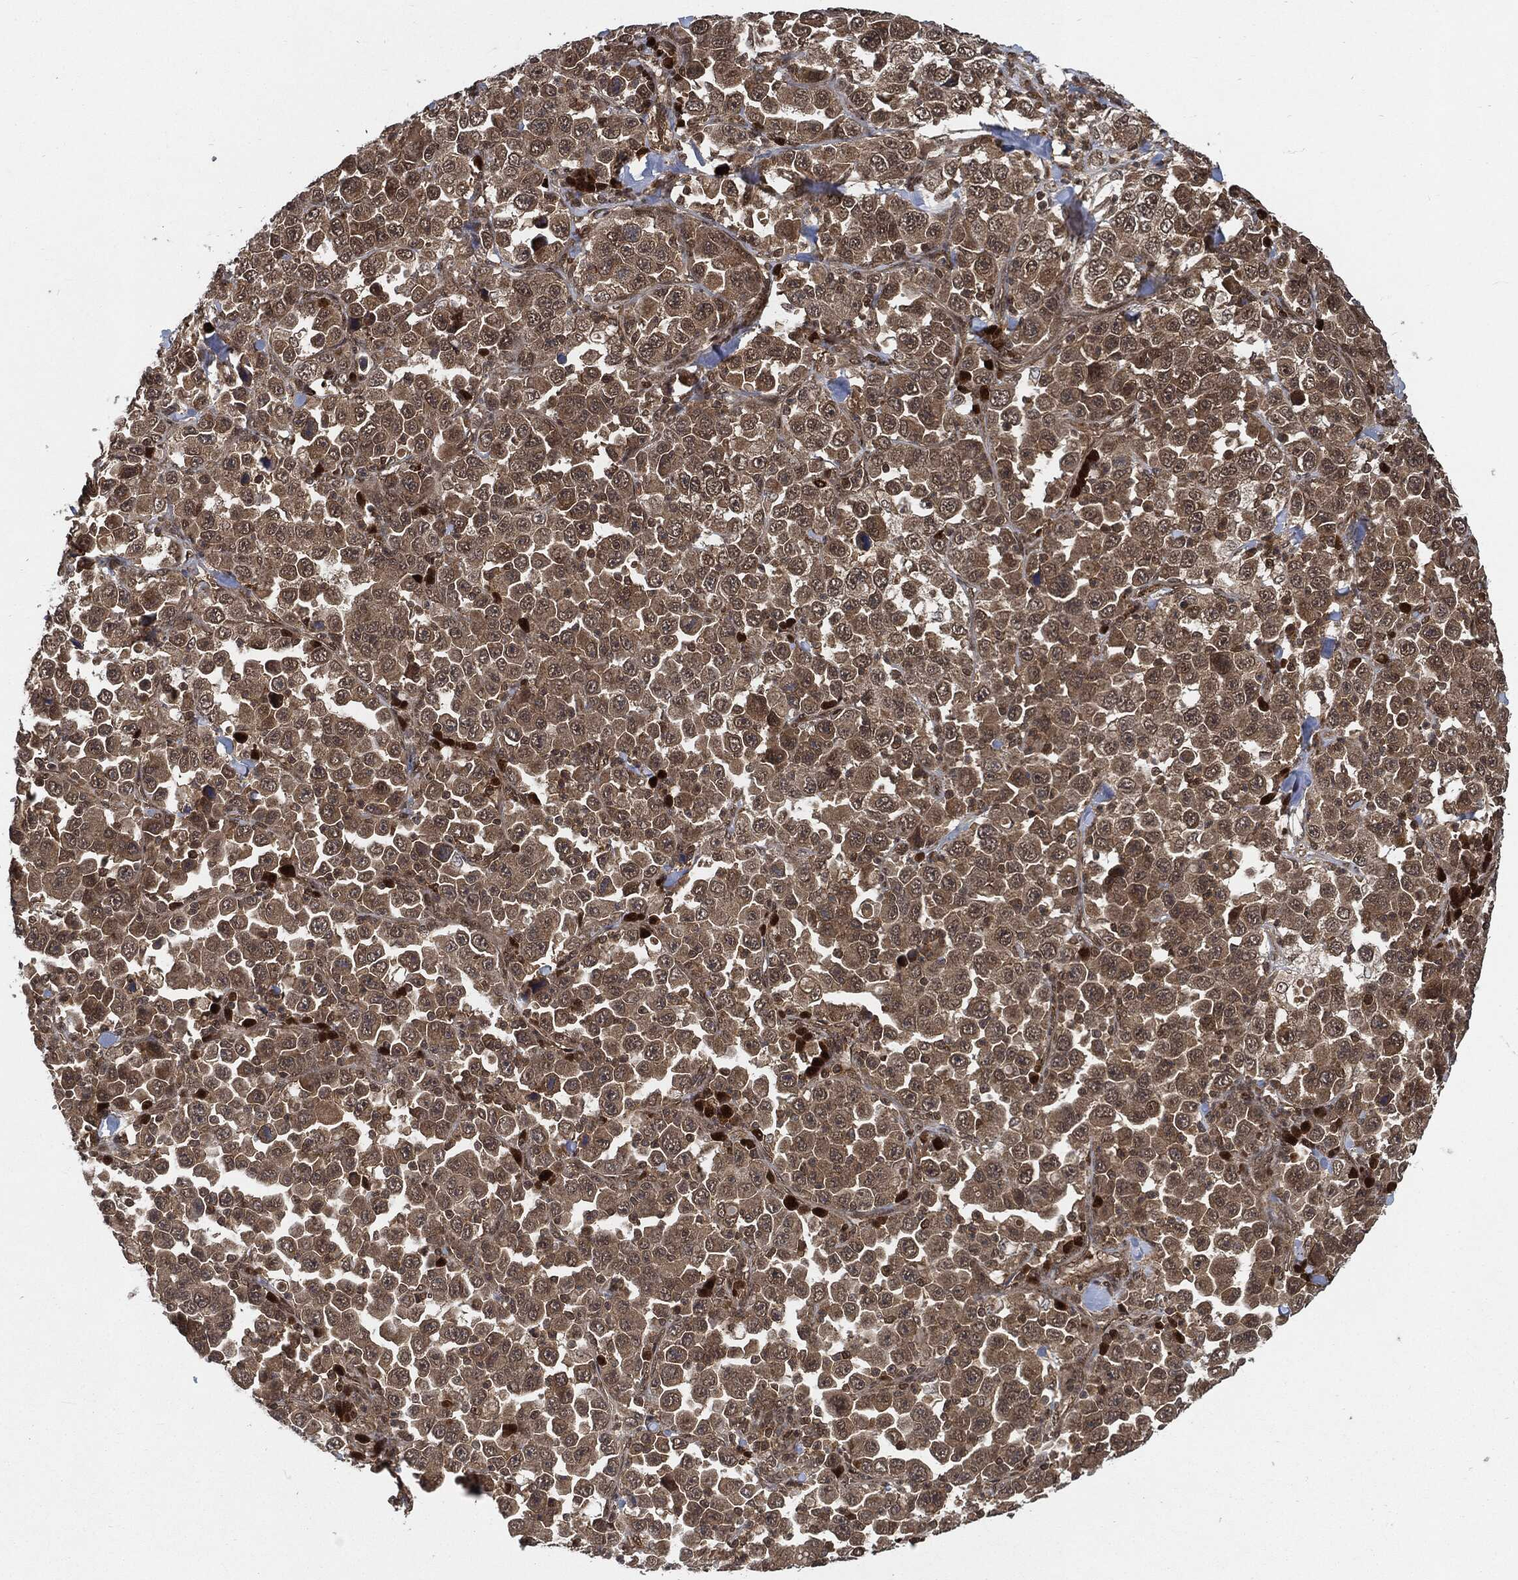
{"staining": {"intensity": "weak", "quantity": "25%-75%", "location": "cytoplasmic/membranous"}, "tissue": "stomach cancer", "cell_type": "Tumor cells", "image_type": "cancer", "snomed": [{"axis": "morphology", "description": "Normal tissue, NOS"}, {"axis": "morphology", "description": "Adenocarcinoma, NOS"}, {"axis": "topography", "description": "Stomach, upper"}, {"axis": "topography", "description": "Stomach"}], "caption": "A low amount of weak cytoplasmic/membranous expression is identified in about 25%-75% of tumor cells in stomach cancer (adenocarcinoma) tissue.", "gene": "CUTA", "patient": {"sex": "male", "age": 59}}